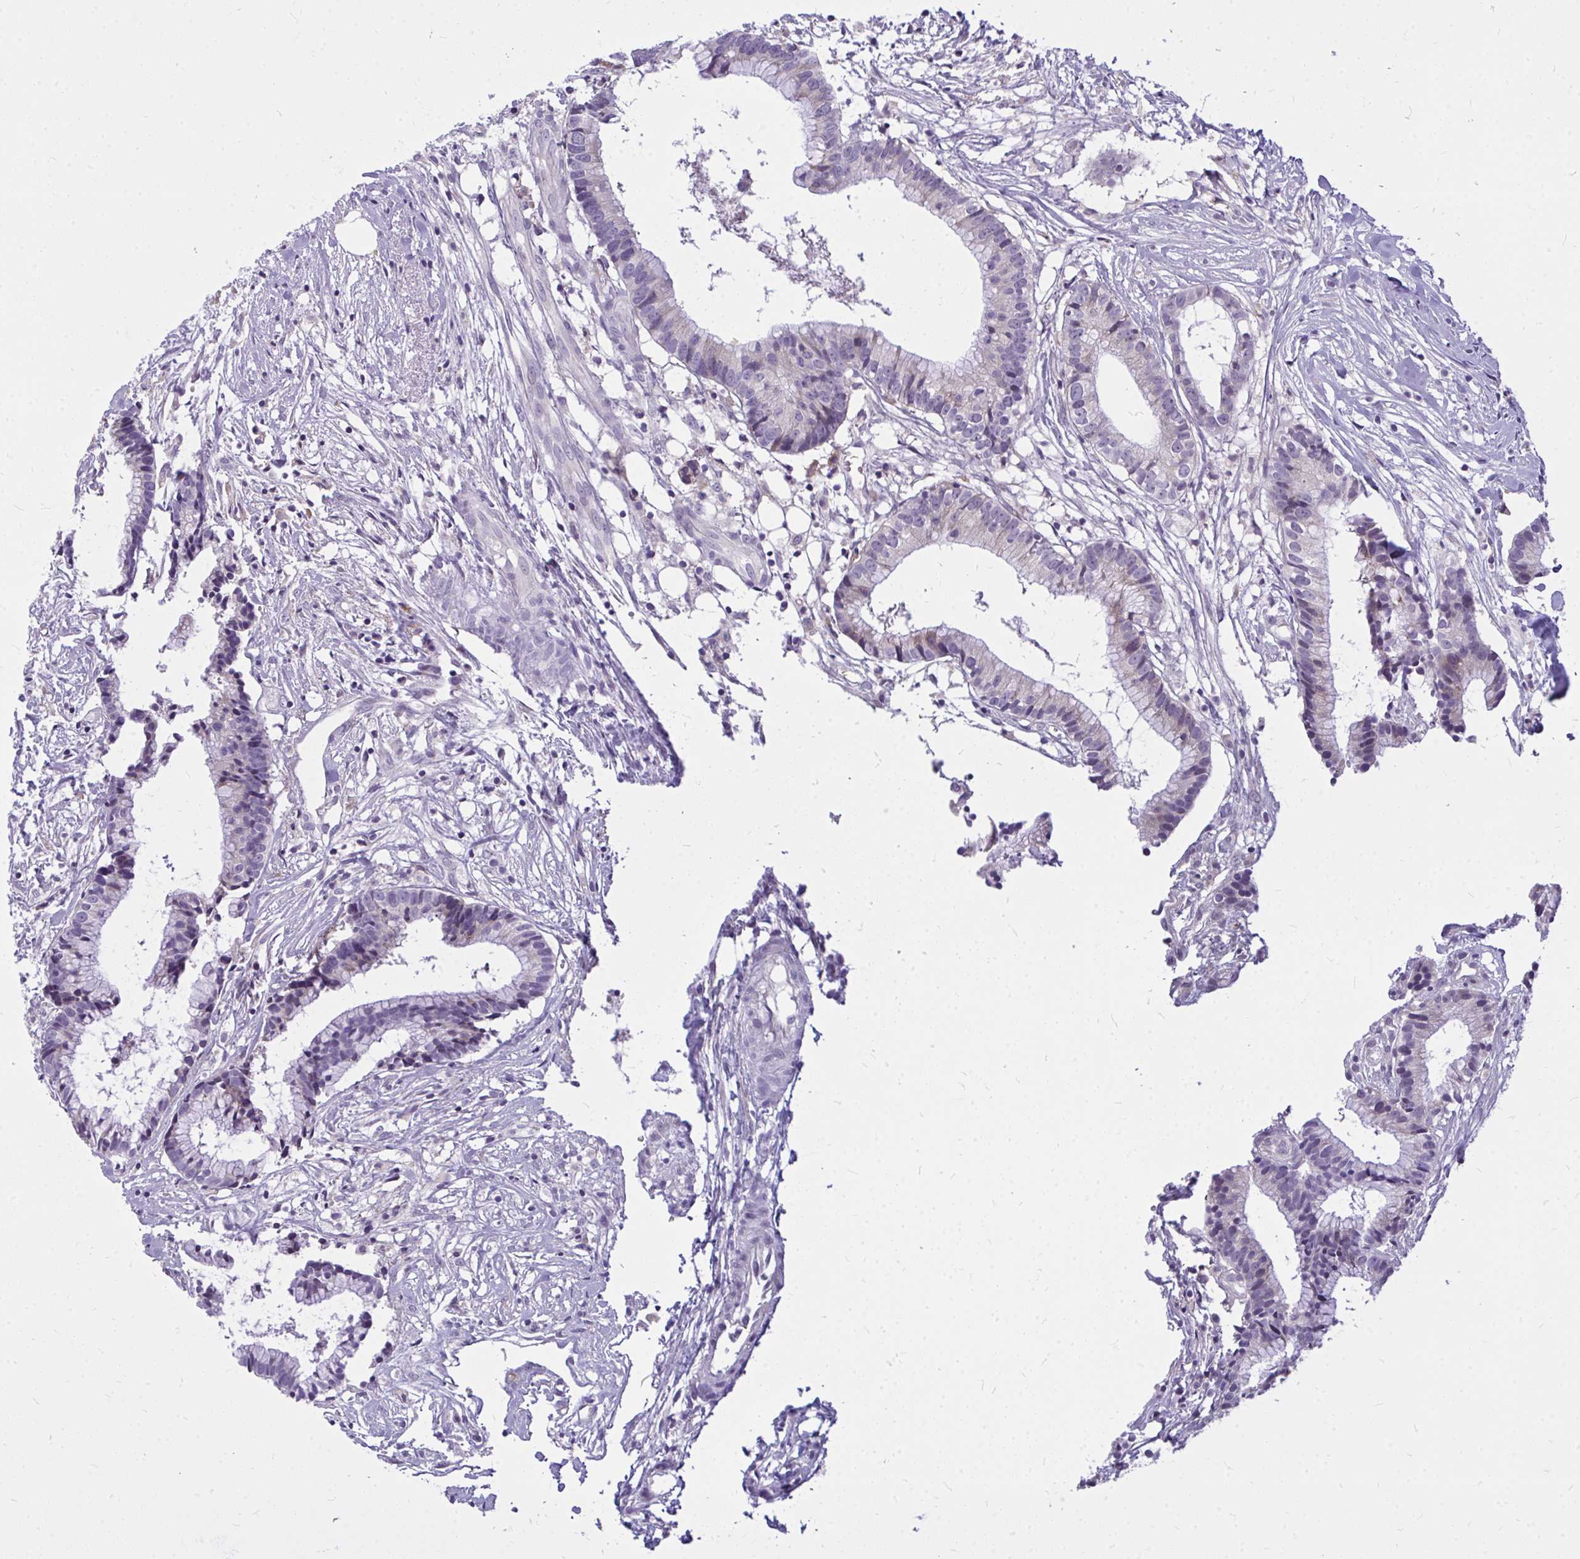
{"staining": {"intensity": "negative", "quantity": "none", "location": "none"}, "tissue": "colorectal cancer", "cell_type": "Tumor cells", "image_type": "cancer", "snomed": [{"axis": "morphology", "description": "Adenocarcinoma, NOS"}, {"axis": "topography", "description": "Colon"}], "caption": "The photomicrograph exhibits no staining of tumor cells in adenocarcinoma (colorectal).", "gene": "ZSCAN25", "patient": {"sex": "female", "age": 78}}